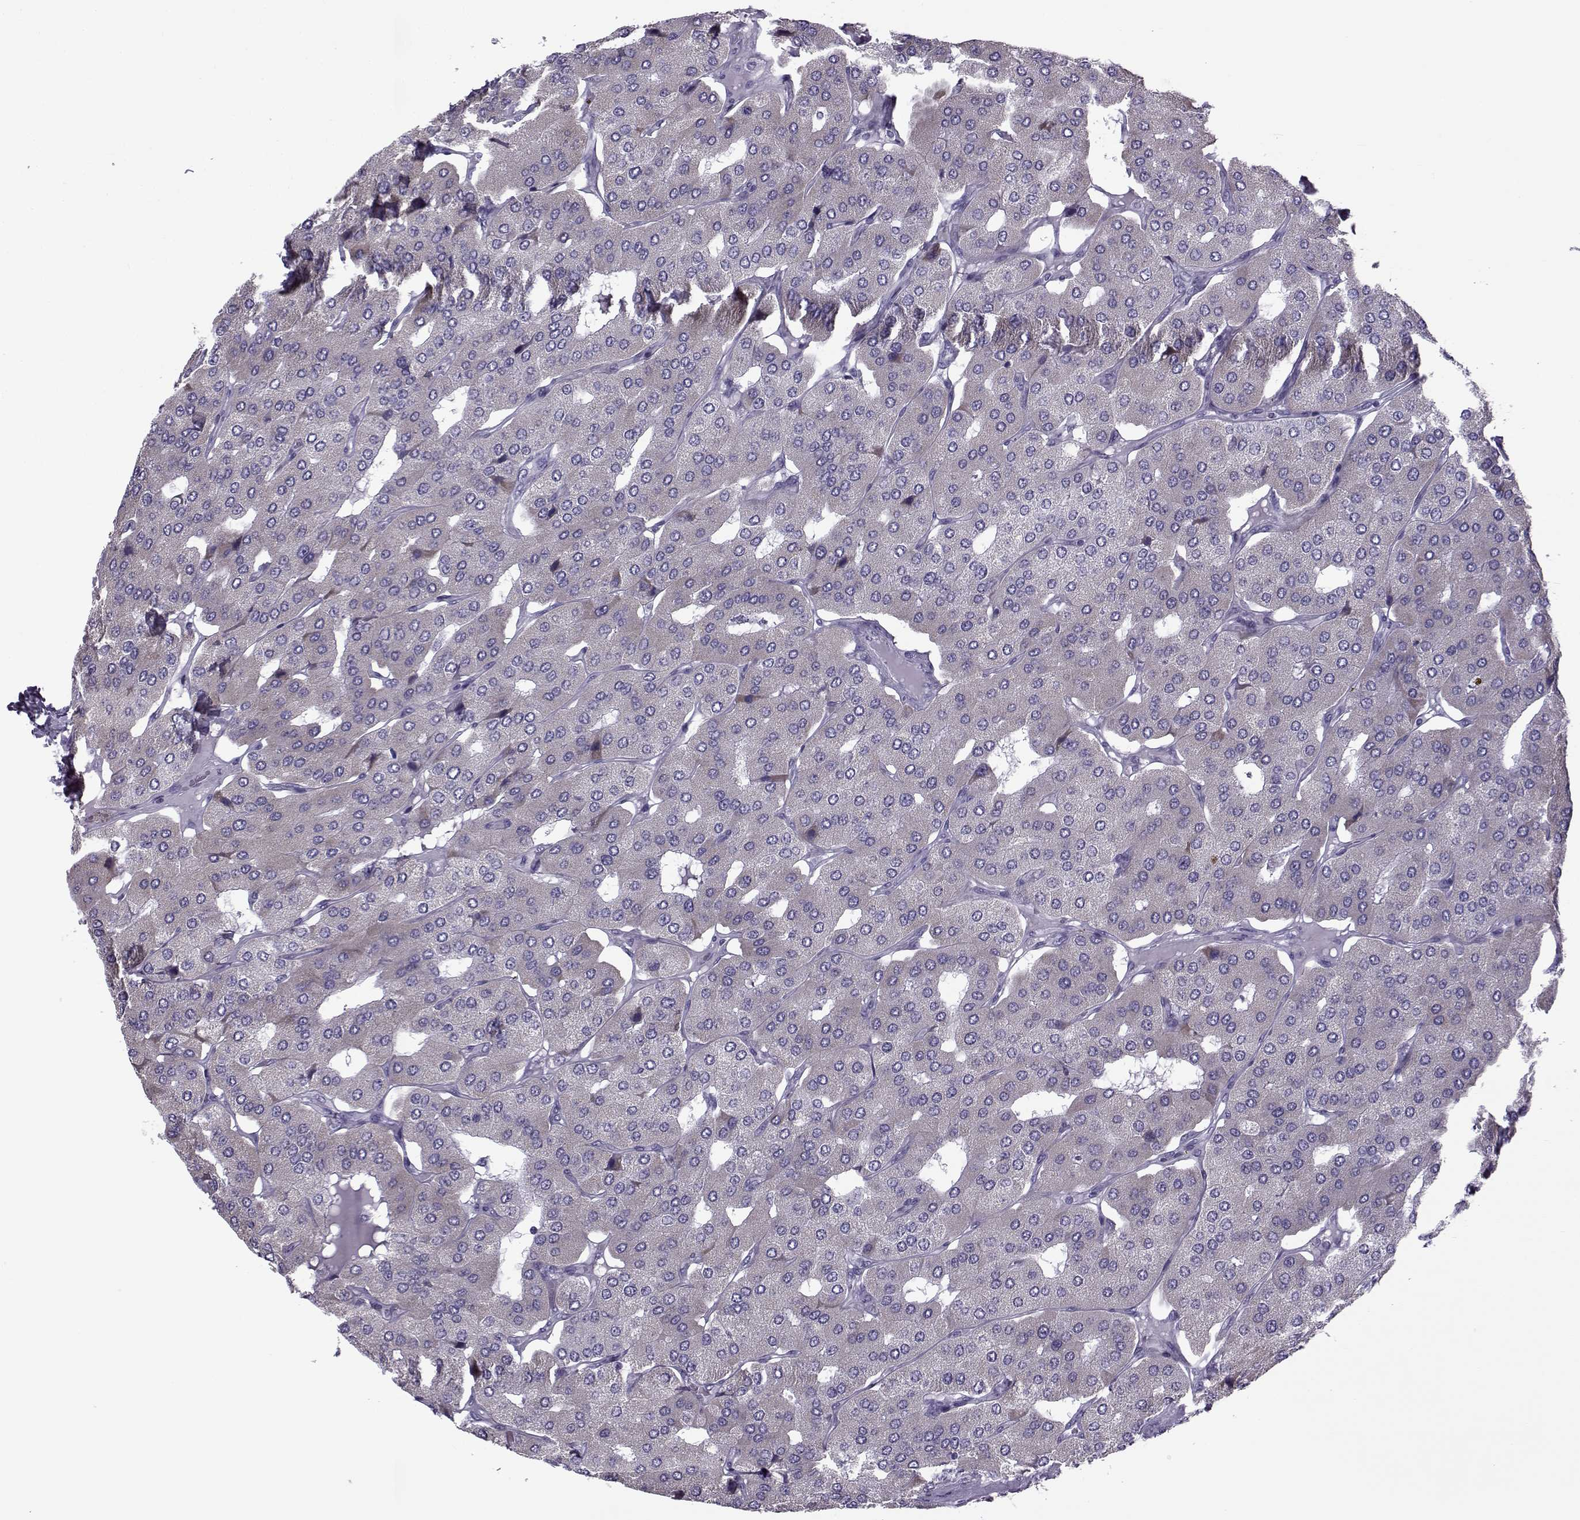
{"staining": {"intensity": "negative", "quantity": "none", "location": "none"}, "tissue": "parathyroid gland", "cell_type": "Glandular cells", "image_type": "normal", "snomed": [{"axis": "morphology", "description": "Normal tissue, NOS"}, {"axis": "morphology", "description": "Adenoma, NOS"}, {"axis": "topography", "description": "Parathyroid gland"}], "caption": "High magnification brightfield microscopy of benign parathyroid gland stained with DAB (brown) and counterstained with hematoxylin (blue): glandular cells show no significant positivity. (DAB (3,3'-diaminobenzidine) immunohistochemistry, high magnification).", "gene": "OIP5", "patient": {"sex": "female", "age": 86}}